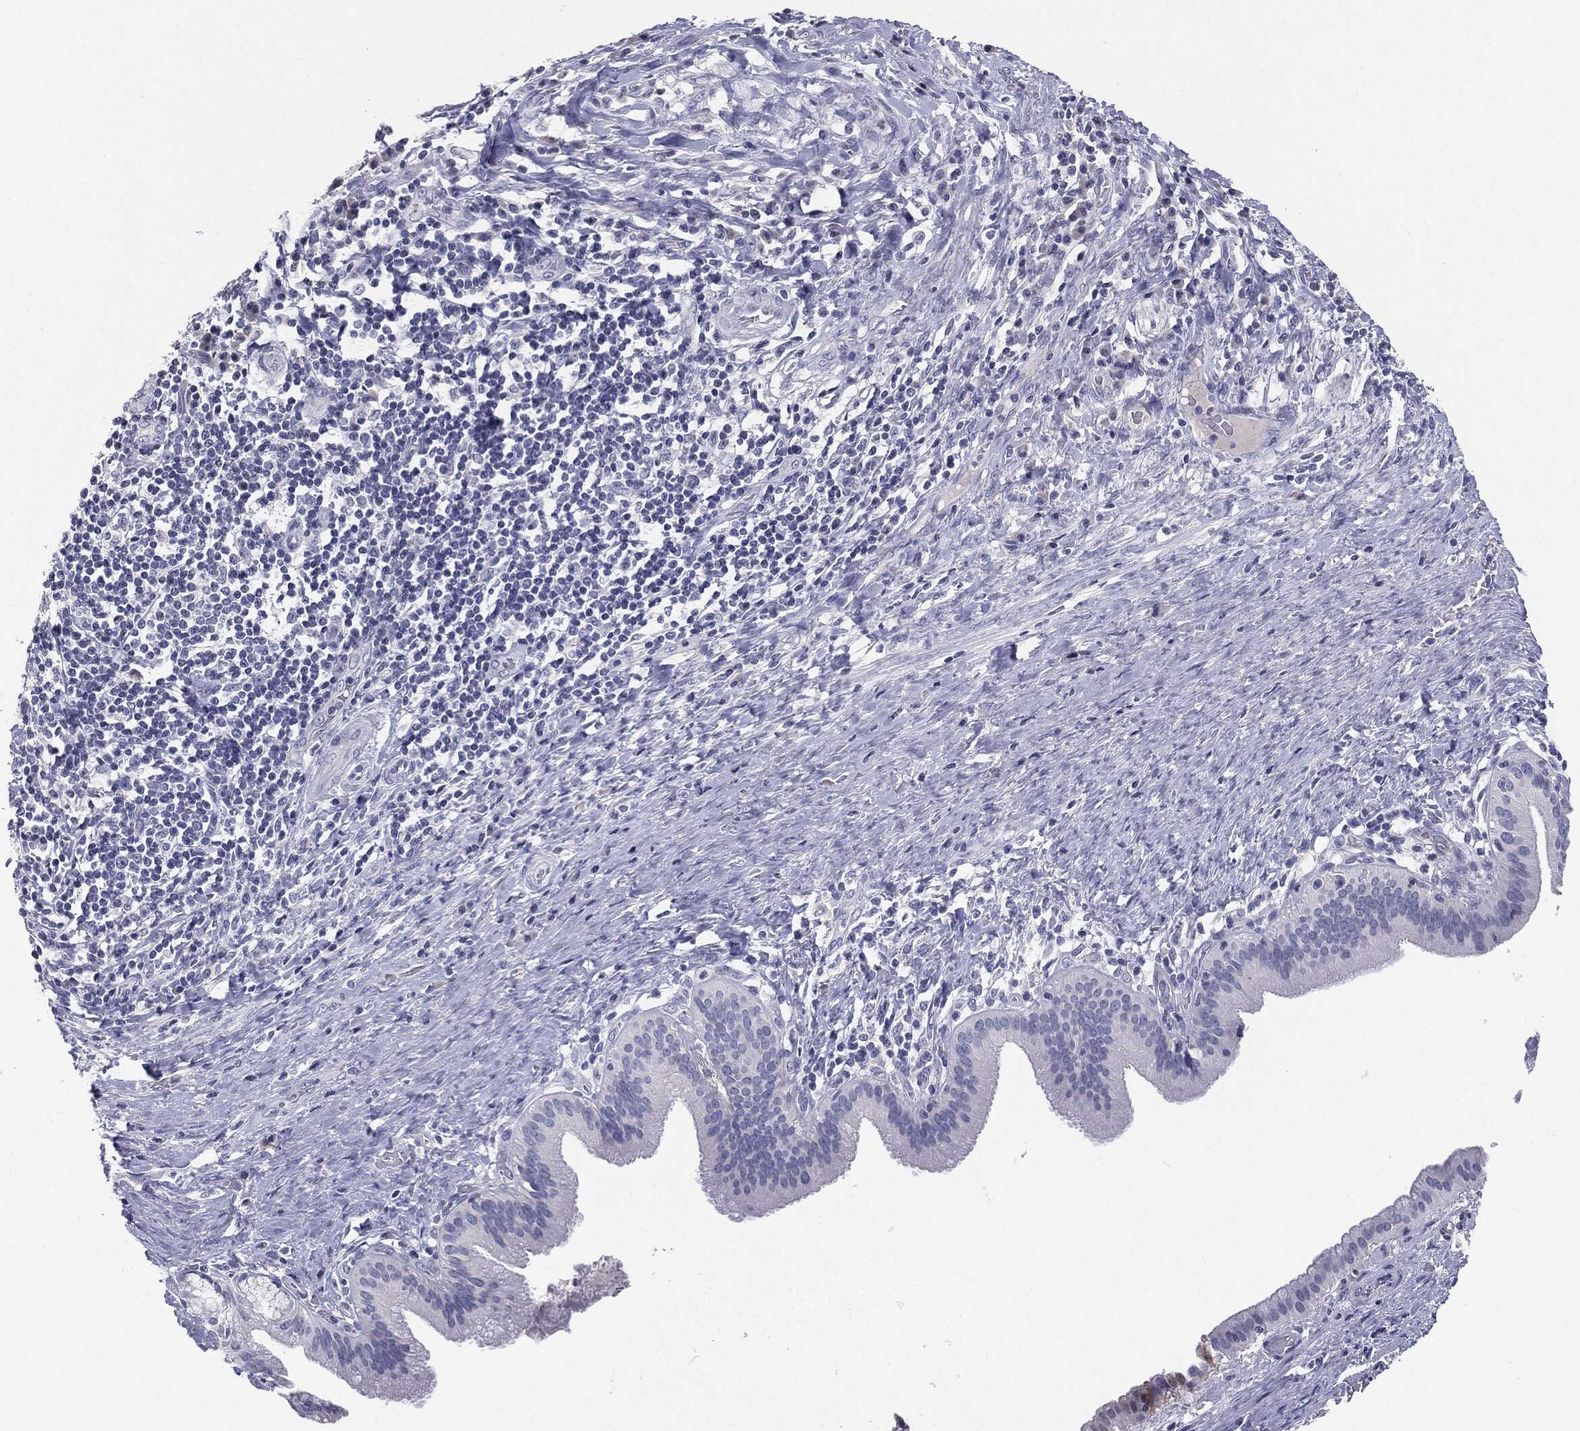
{"staining": {"intensity": "negative", "quantity": "none", "location": "none"}, "tissue": "liver cancer", "cell_type": "Tumor cells", "image_type": "cancer", "snomed": [{"axis": "morphology", "description": "Cholangiocarcinoma"}, {"axis": "topography", "description": "Liver"}], "caption": "Protein analysis of liver cholangiocarcinoma demonstrates no significant positivity in tumor cells.", "gene": "SERPINB4", "patient": {"sex": "female", "age": 73}}